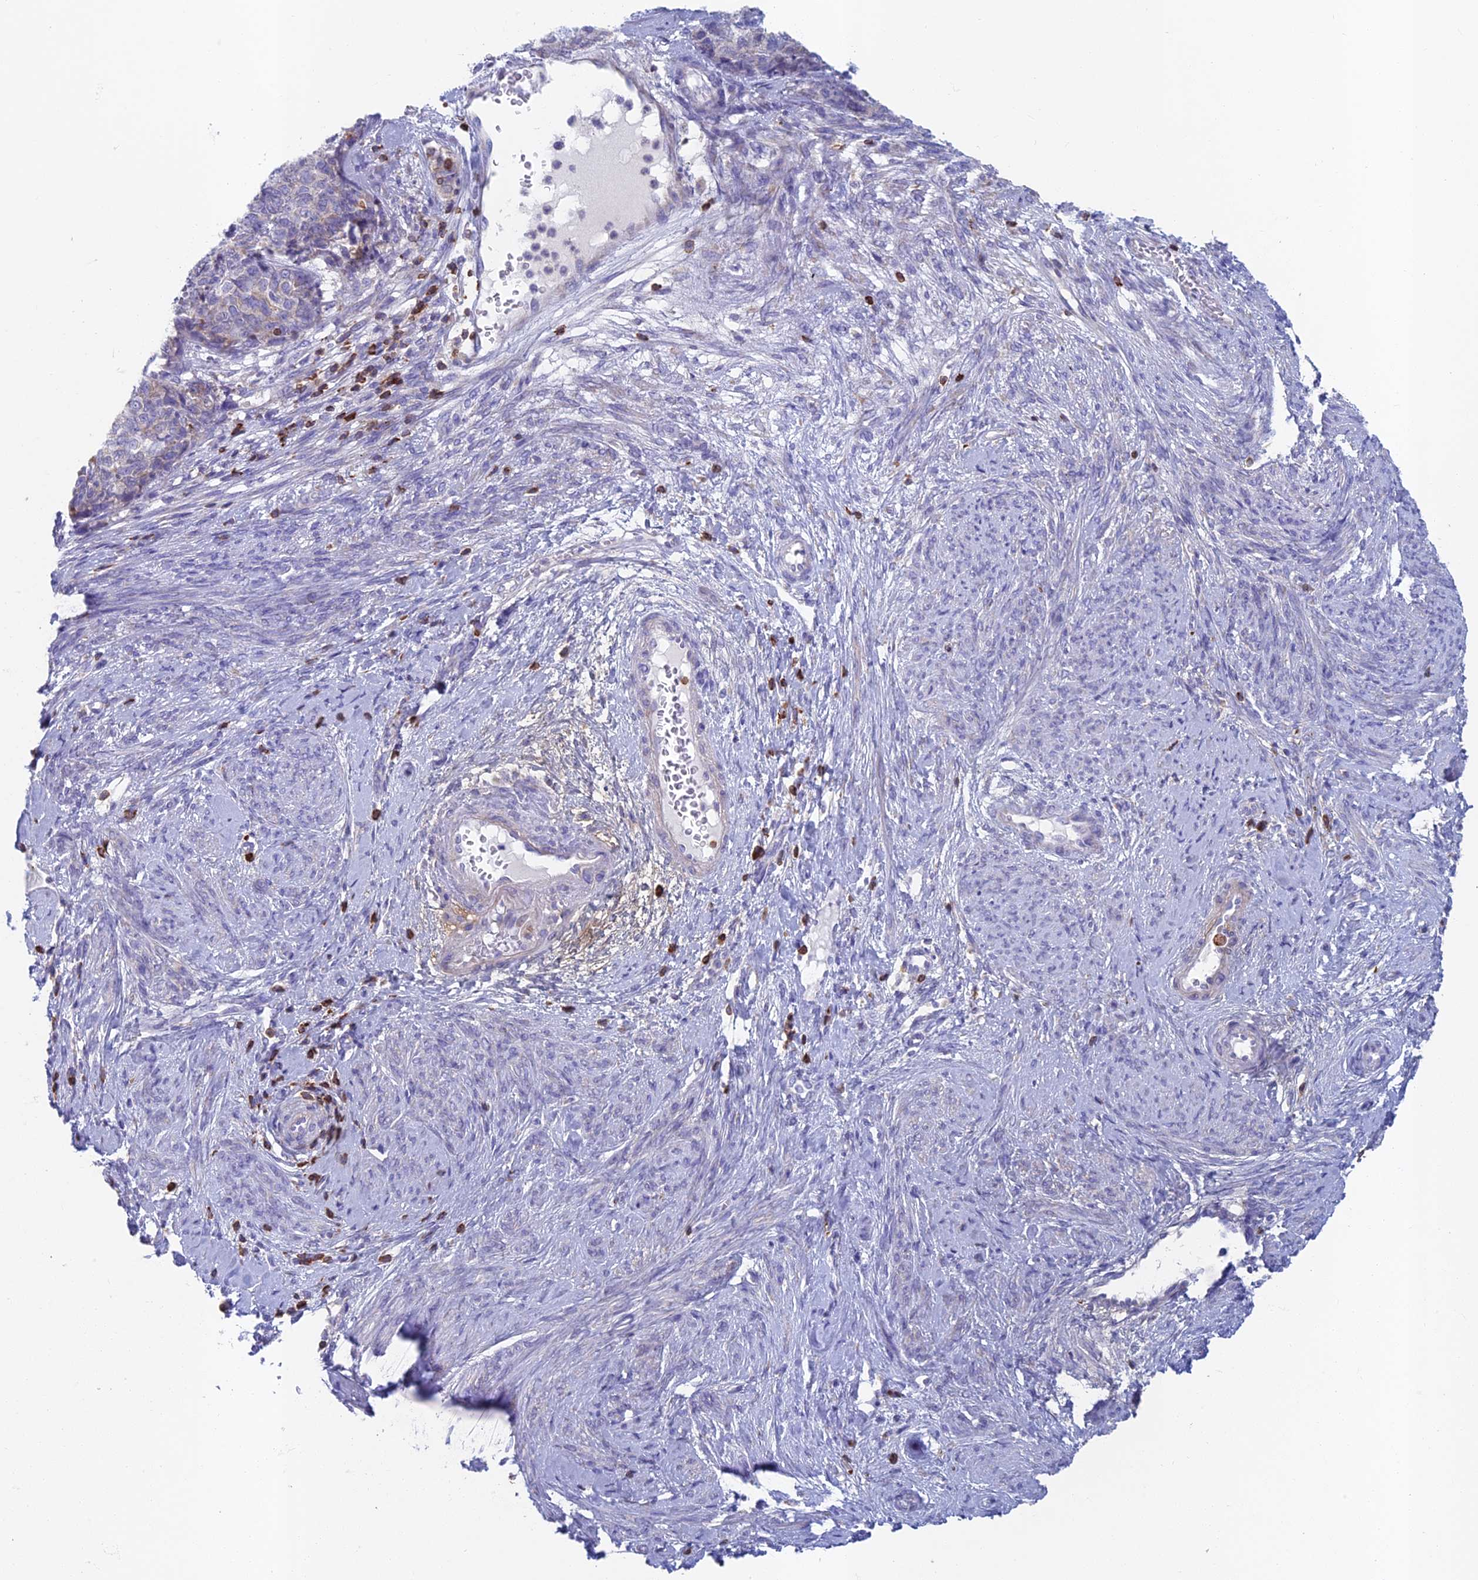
{"staining": {"intensity": "weak", "quantity": "<25%", "location": "cytoplasmic/membranous"}, "tissue": "cervical cancer", "cell_type": "Tumor cells", "image_type": "cancer", "snomed": [{"axis": "morphology", "description": "Squamous cell carcinoma, NOS"}, {"axis": "topography", "description": "Cervix"}], "caption": "High power microscopy photomicrograph of an immunohistochemistry image of cervical cancer (squamous cell carcinoma), revealing no significant expression in tumor cells. (Stains: DAB immunohistochemistry (IHC) with hematoxylin counter stain, Microscopy: brightfield microscopy at high magnification).", "gene": "ABI3BP", "patient": {"sex": "female", "age": 63}}